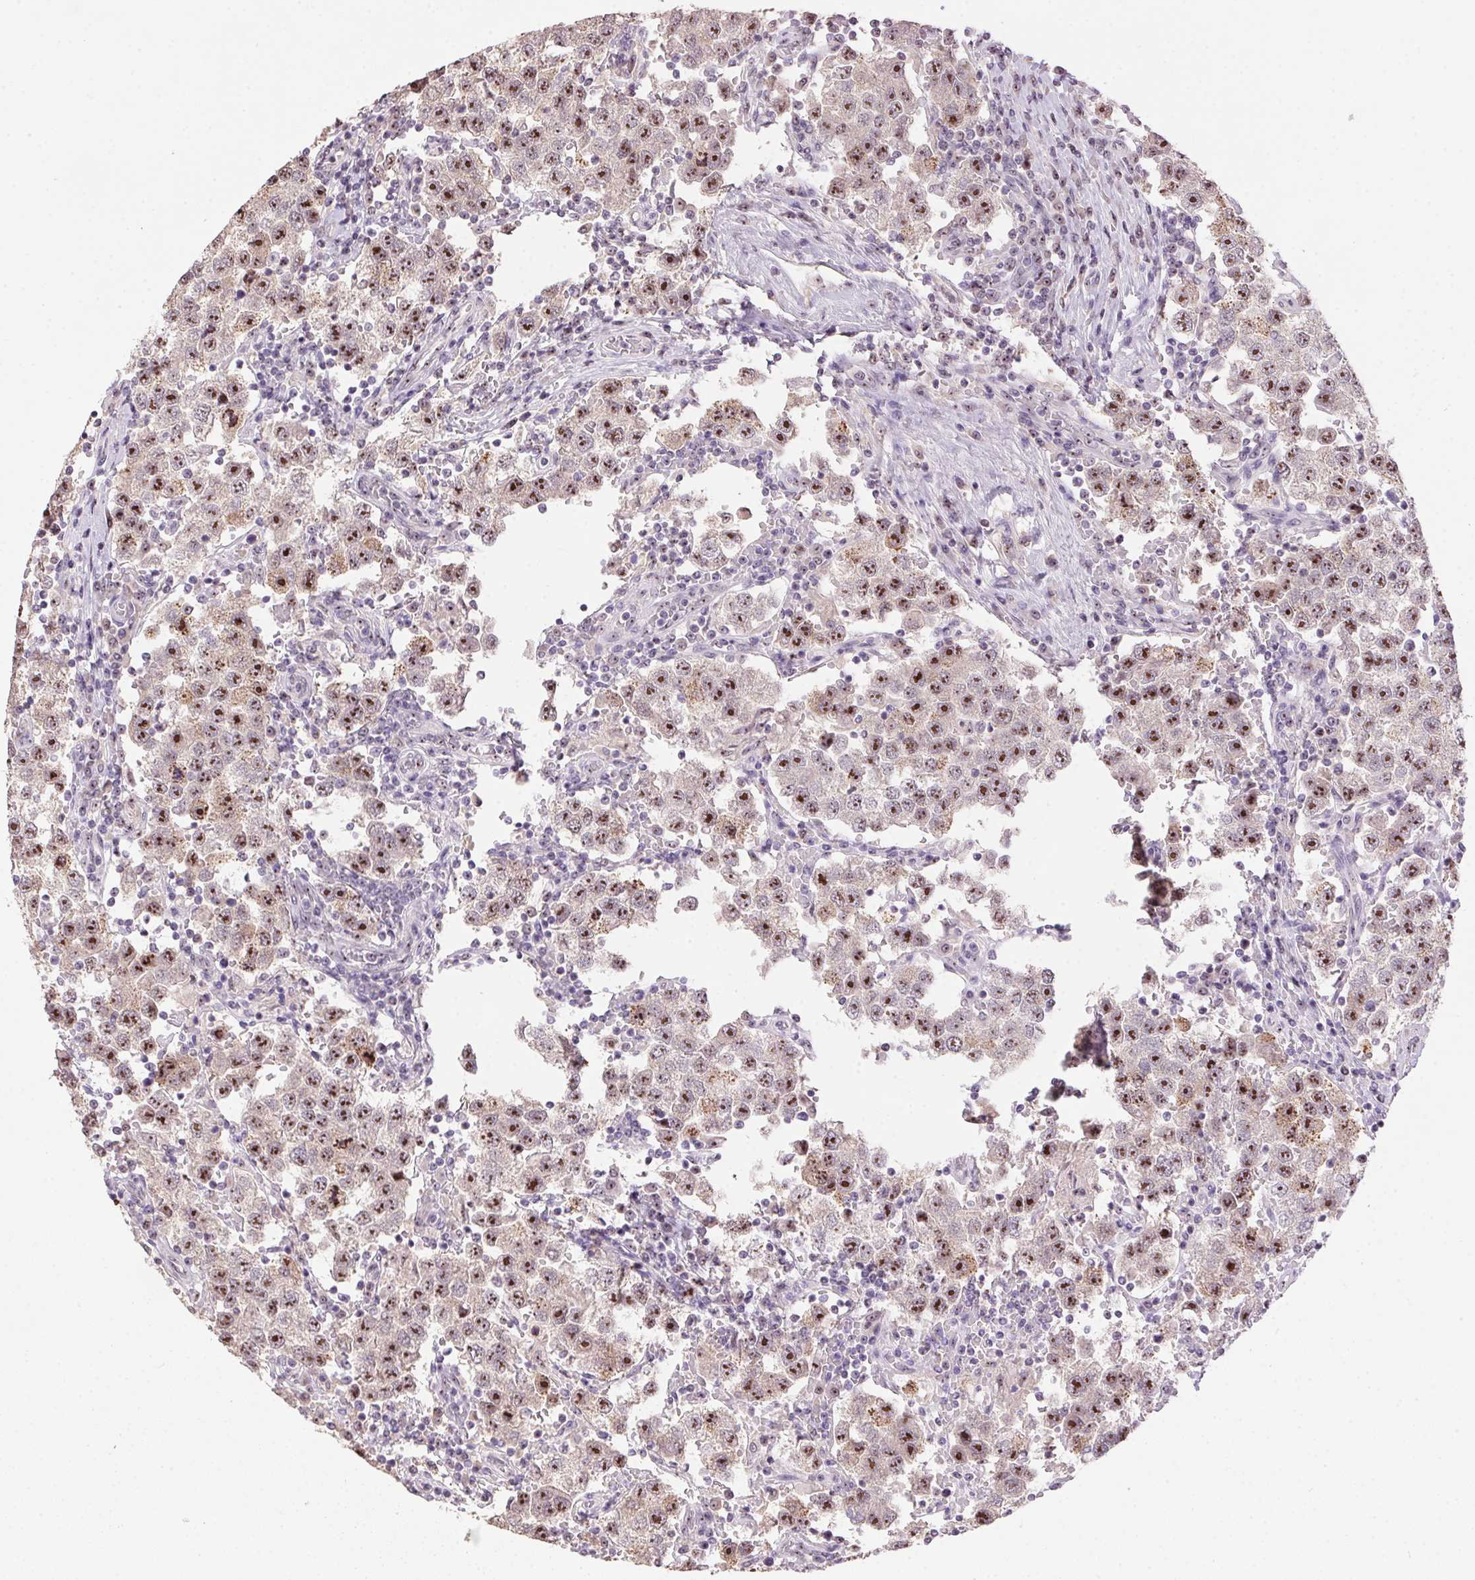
{"staining": {"intensity": "strong", "quantity": ">75%", "location": "nuclear"}, "tissue": "testis cancer", "cell_type": "Tumor cells", "image_type": "cancer", "snomed": [{"axis": "morphology", "description": "Seminoma, NOS"}, {"axis": "topography", "description": "Testis"}], "caption": "Immunohistochemical staining of human testis cancer shows strong nuclear protein positivity in approximately >75% of tumor cells.", "gene": "BATF2", "patient": {"sex": "male", "age": 37}}